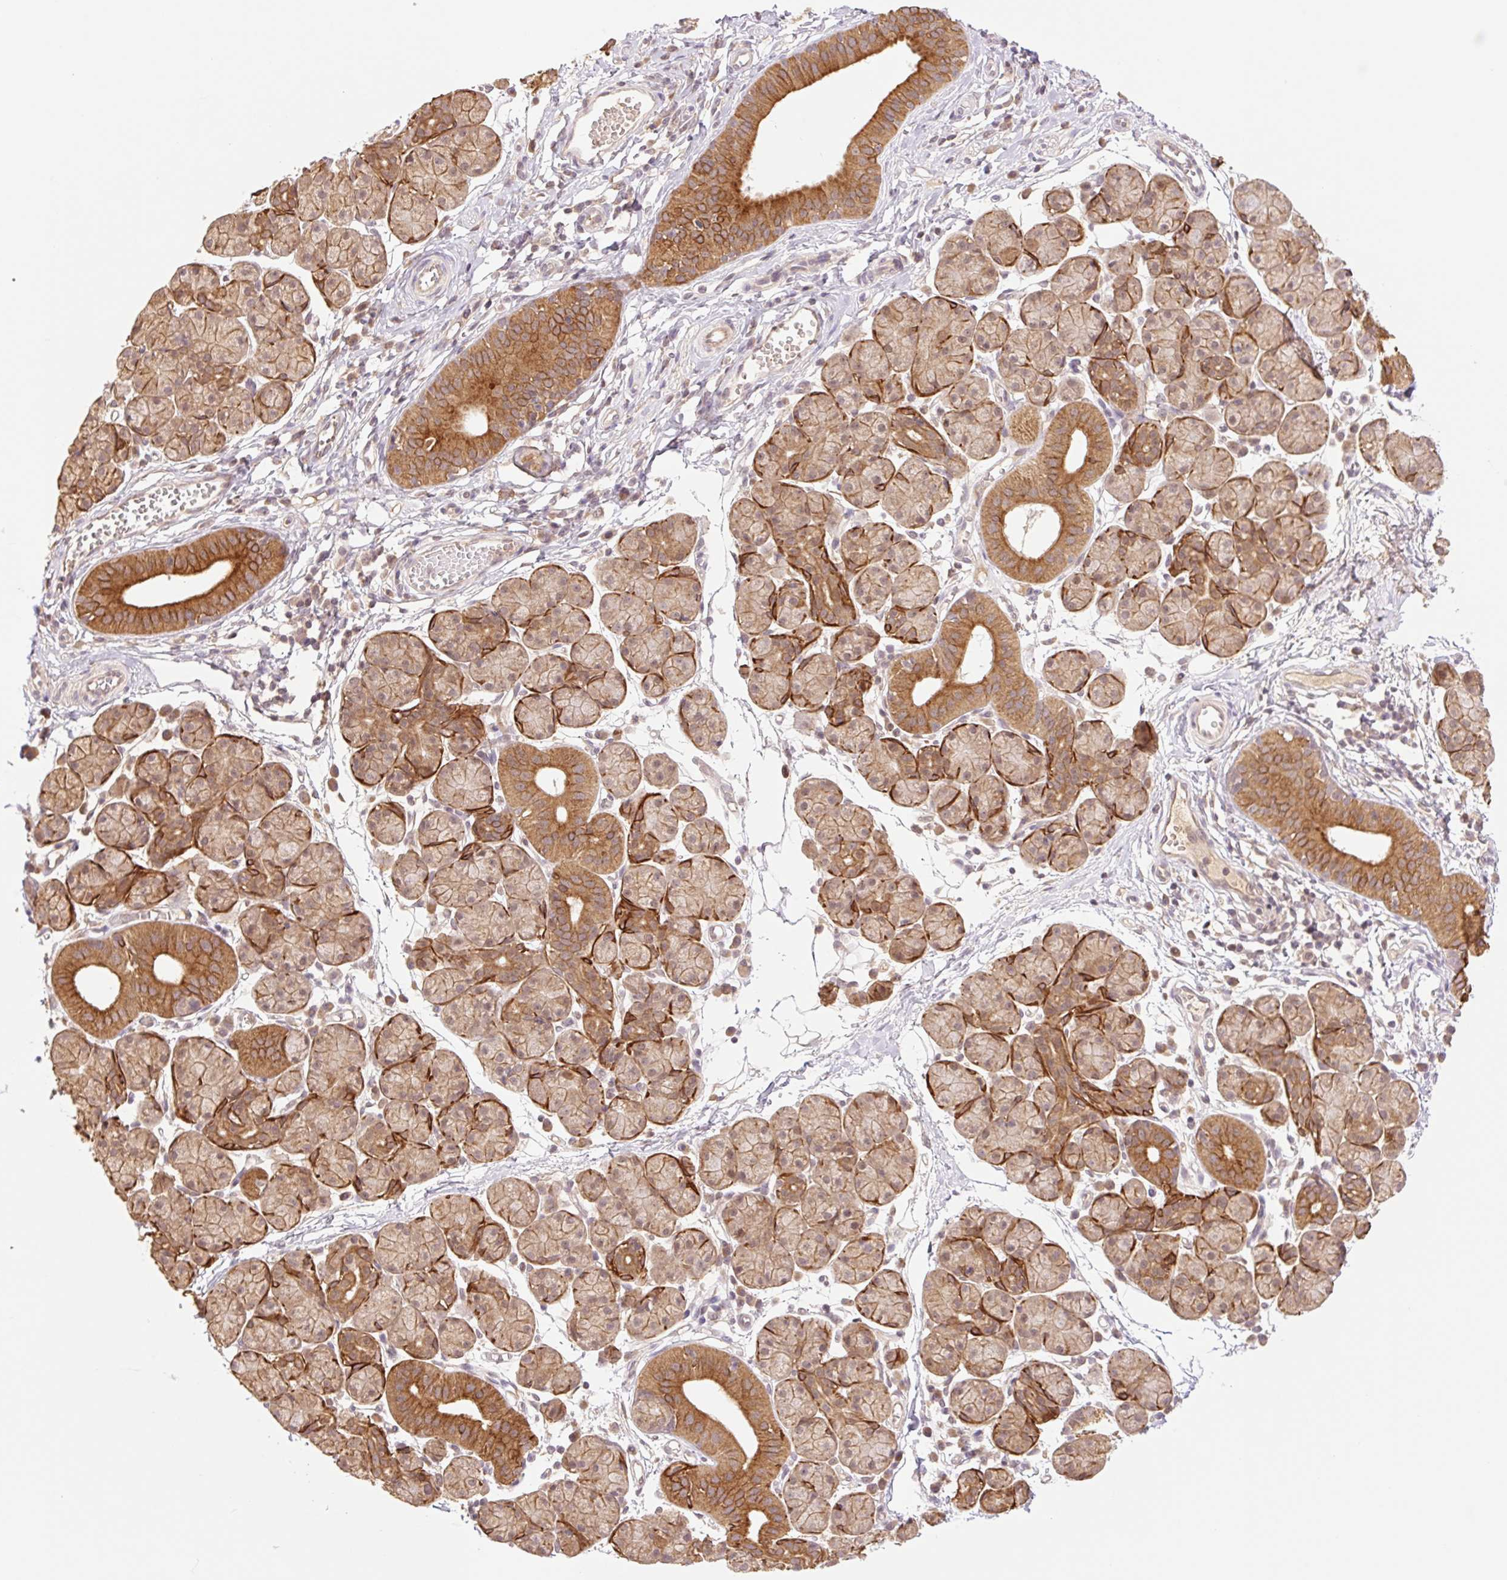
{"staining": {"intensity": "strong", "quantity": "25%-75%", "location": "cytoplasmic/membranous"}, "tissue": "salivary gland", "cell_type": "Glandular cells", "image_type": "normal", "snomed": [{"axis": "morphology", "description": "Normal tissue, NOS"}, {"axis": "morphology", "description": "Inflammation, NOS"}, {"axis": "topography", "description": "Lymph node"}, {"axis": "topography", "description": "Salivary gland"}], "caption": "Immunohistochemical staining of normal salivary gland displays strong cytoplasmic/membranous protein expression in approximately 25%-75% of glandular cells.", "gene": "YJU2B", "patient": {"sex": "male", "age": 3}}